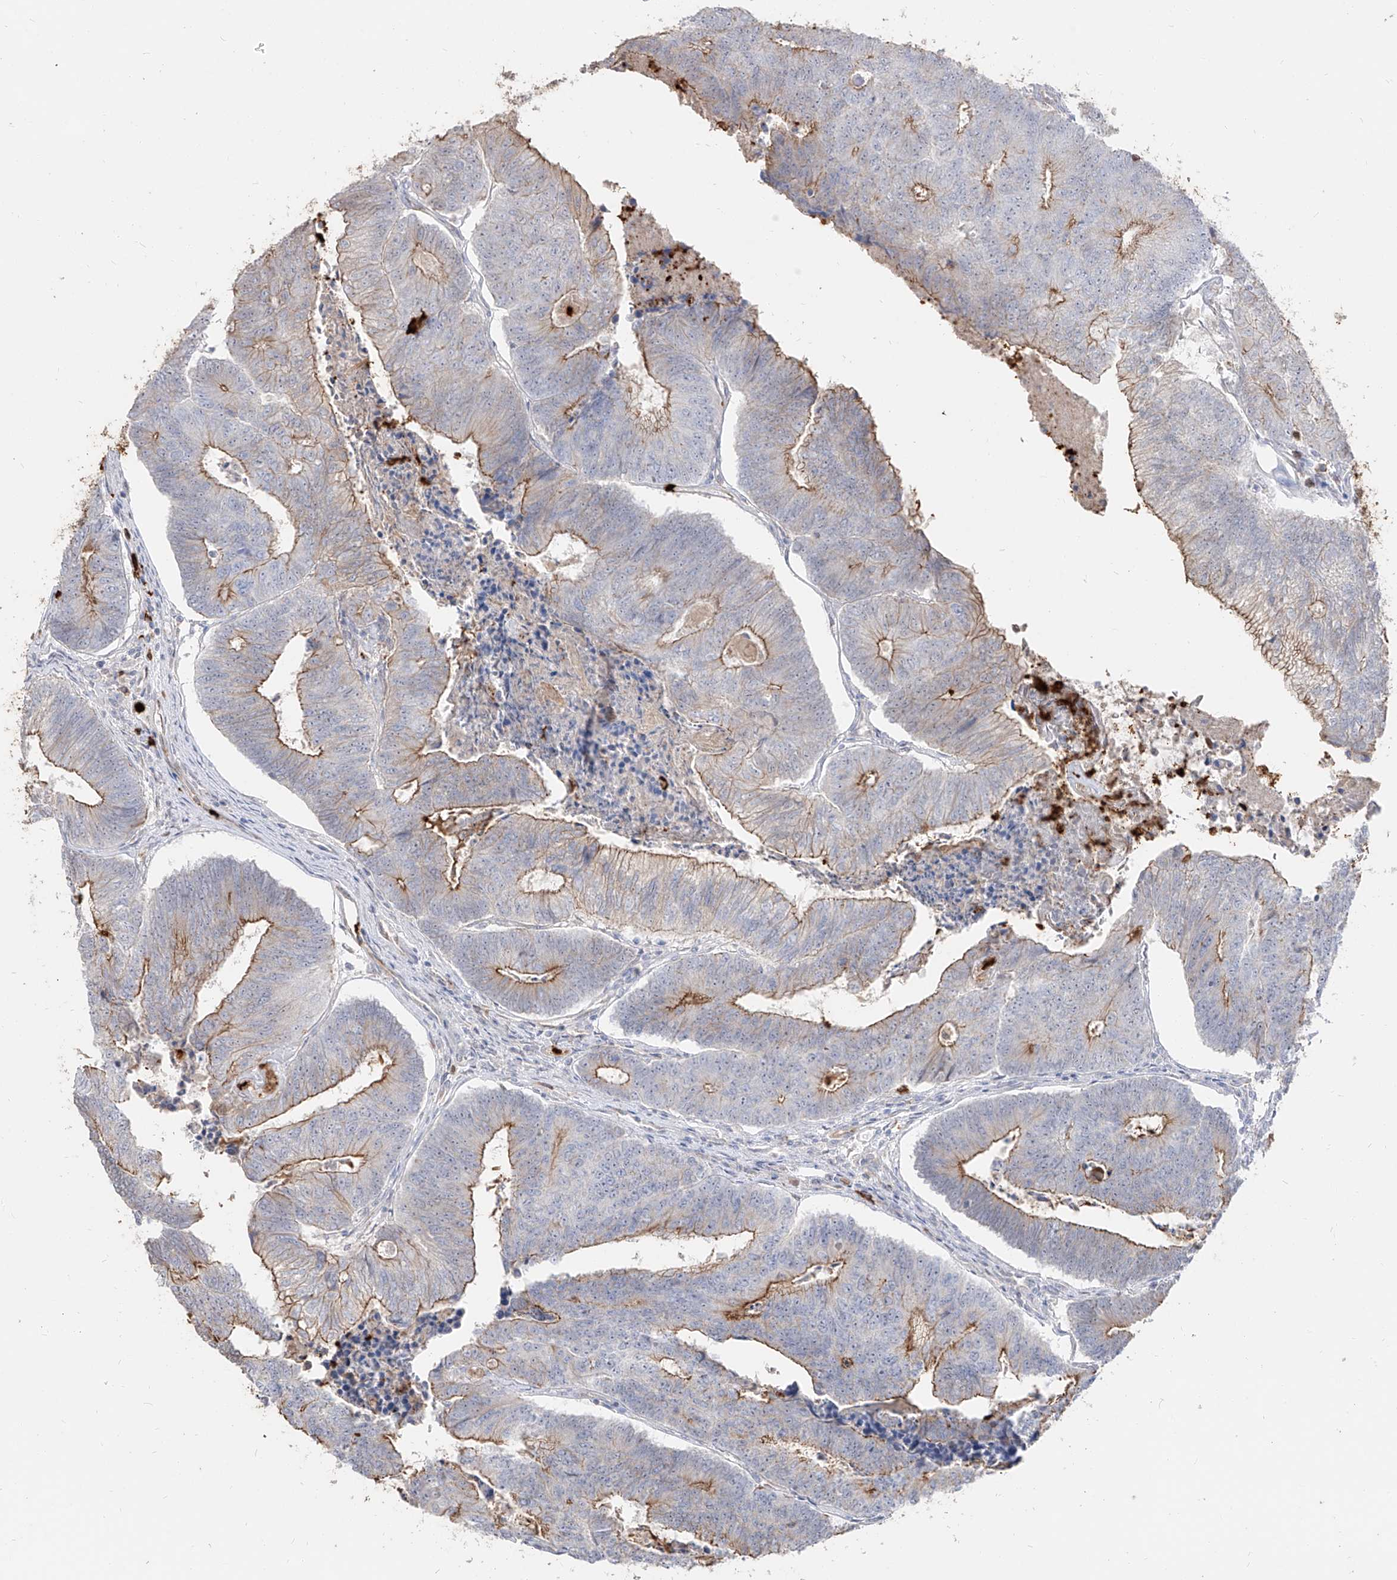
{"staining": {"intensity": "moderate", "quantity": "<25%", "location": "cytoplasmic/membranous"}, "tissue": "colorectal cancer", "cell_type": "Tumor cells", "image_type": "cancer", "snomed": [{"axis": "morphology", "description": "Adenocarcinoma, NOS"}, {"axis": "topography", "description": "Colon"}], "caption": "Adenocarcinoma (colorectal) tissue demonstrates moderate cytoplasmic/membranous positivity in approximately <25% of tumor cells", "gene": "ZNF227", "patient": {"sex": "female", "age": 67}}